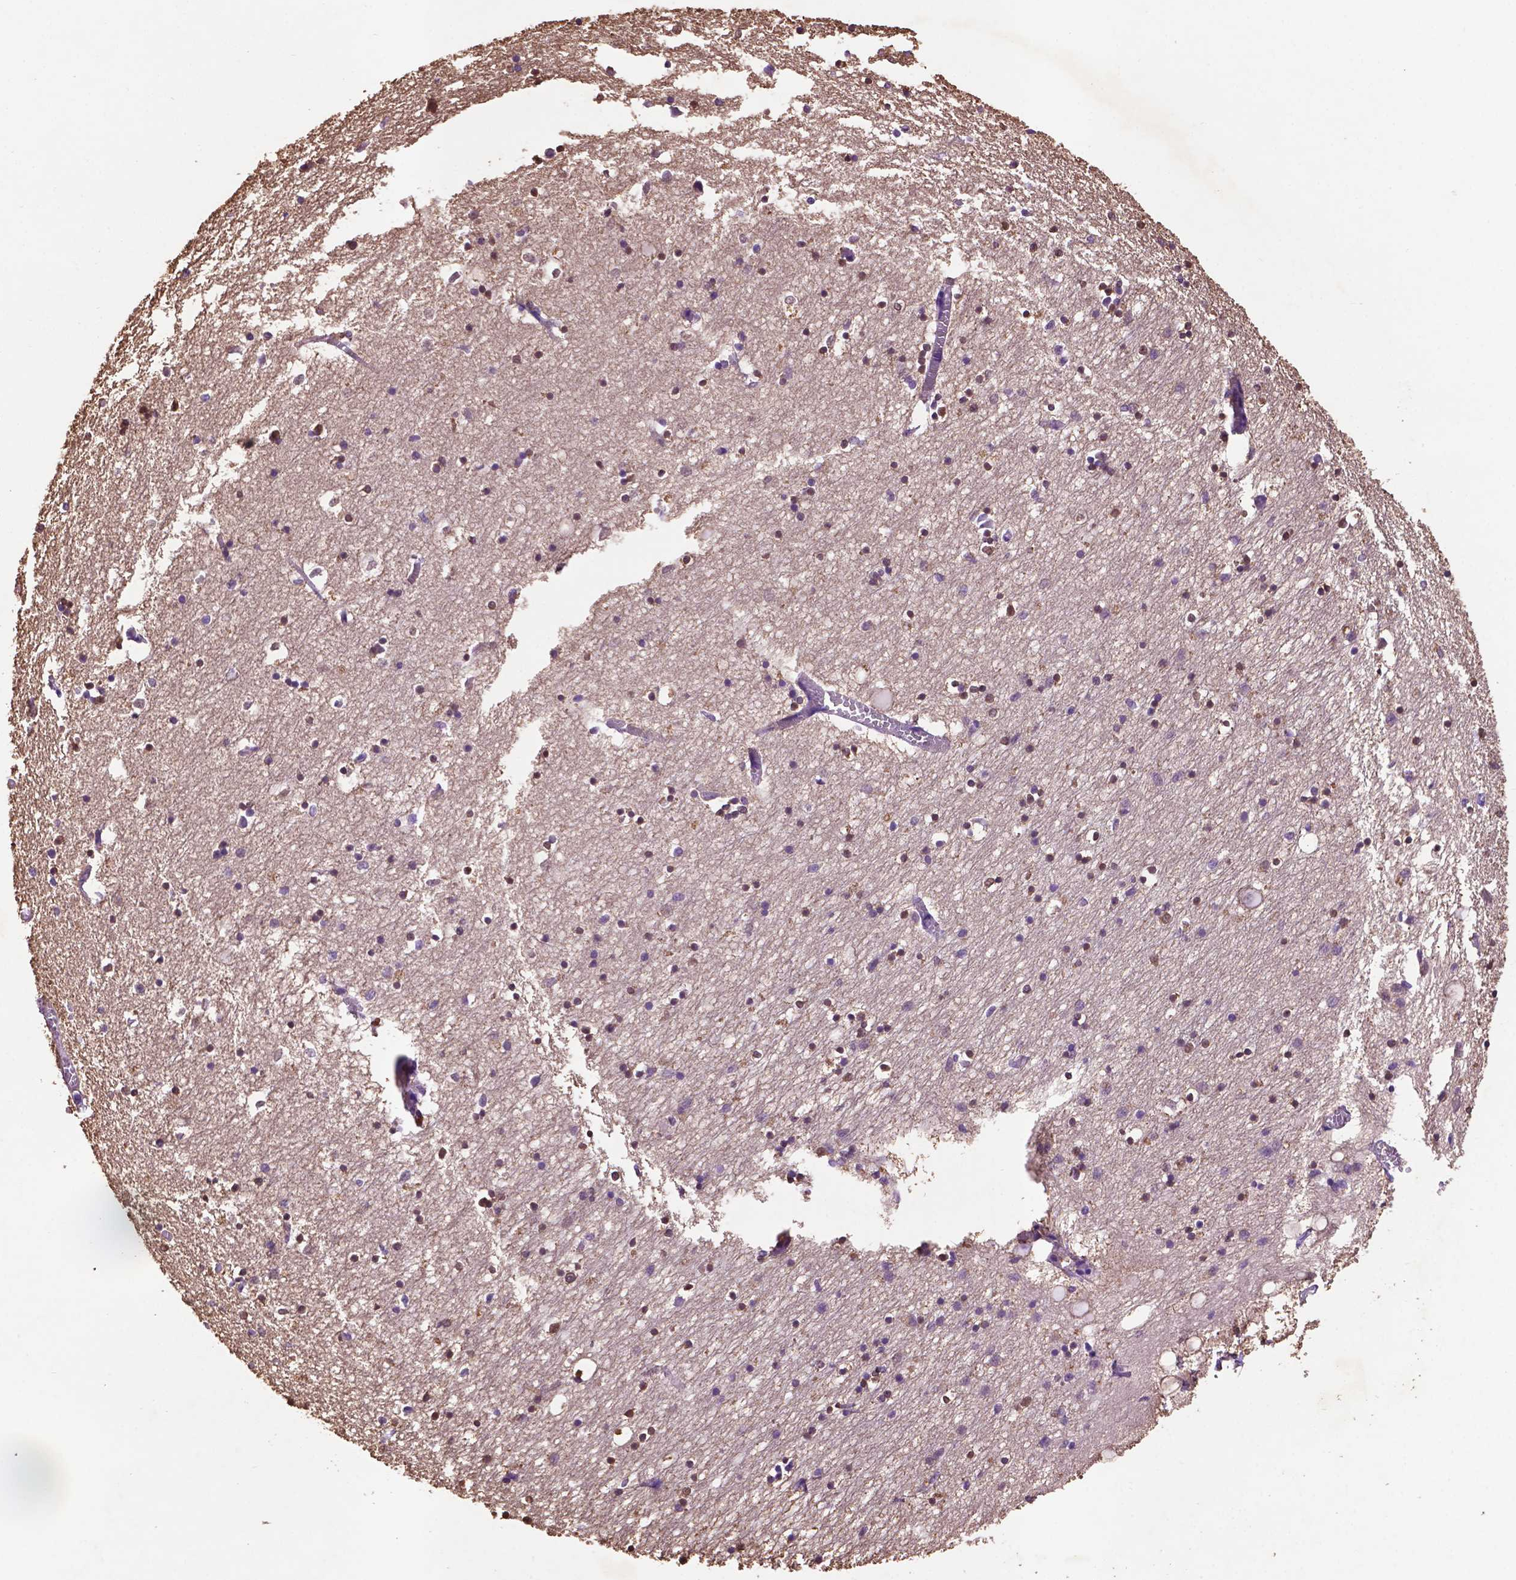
{"staining": {"intensity": "weak", "quantity": "<25%", "location": "cytoplasmic/membranous"}, "tissue": "hippocampus", "cell_type": "Glial cells", "image_type": "normal", "snomed": [{"axis": "morphology", "description": "Normal tissue, NOS"}, {"axis": "topography", "description": "Lateral ventricle wall"}, {"axis": "topography", "description": "Hippocampus"}], "caption": "An image of hippocampus stained for a protein exhibits no brown staining in glial cells. Nuclei are stained in blue.", "gene": "GDPD5", "patient": {"sex": "female", "age": 63}}